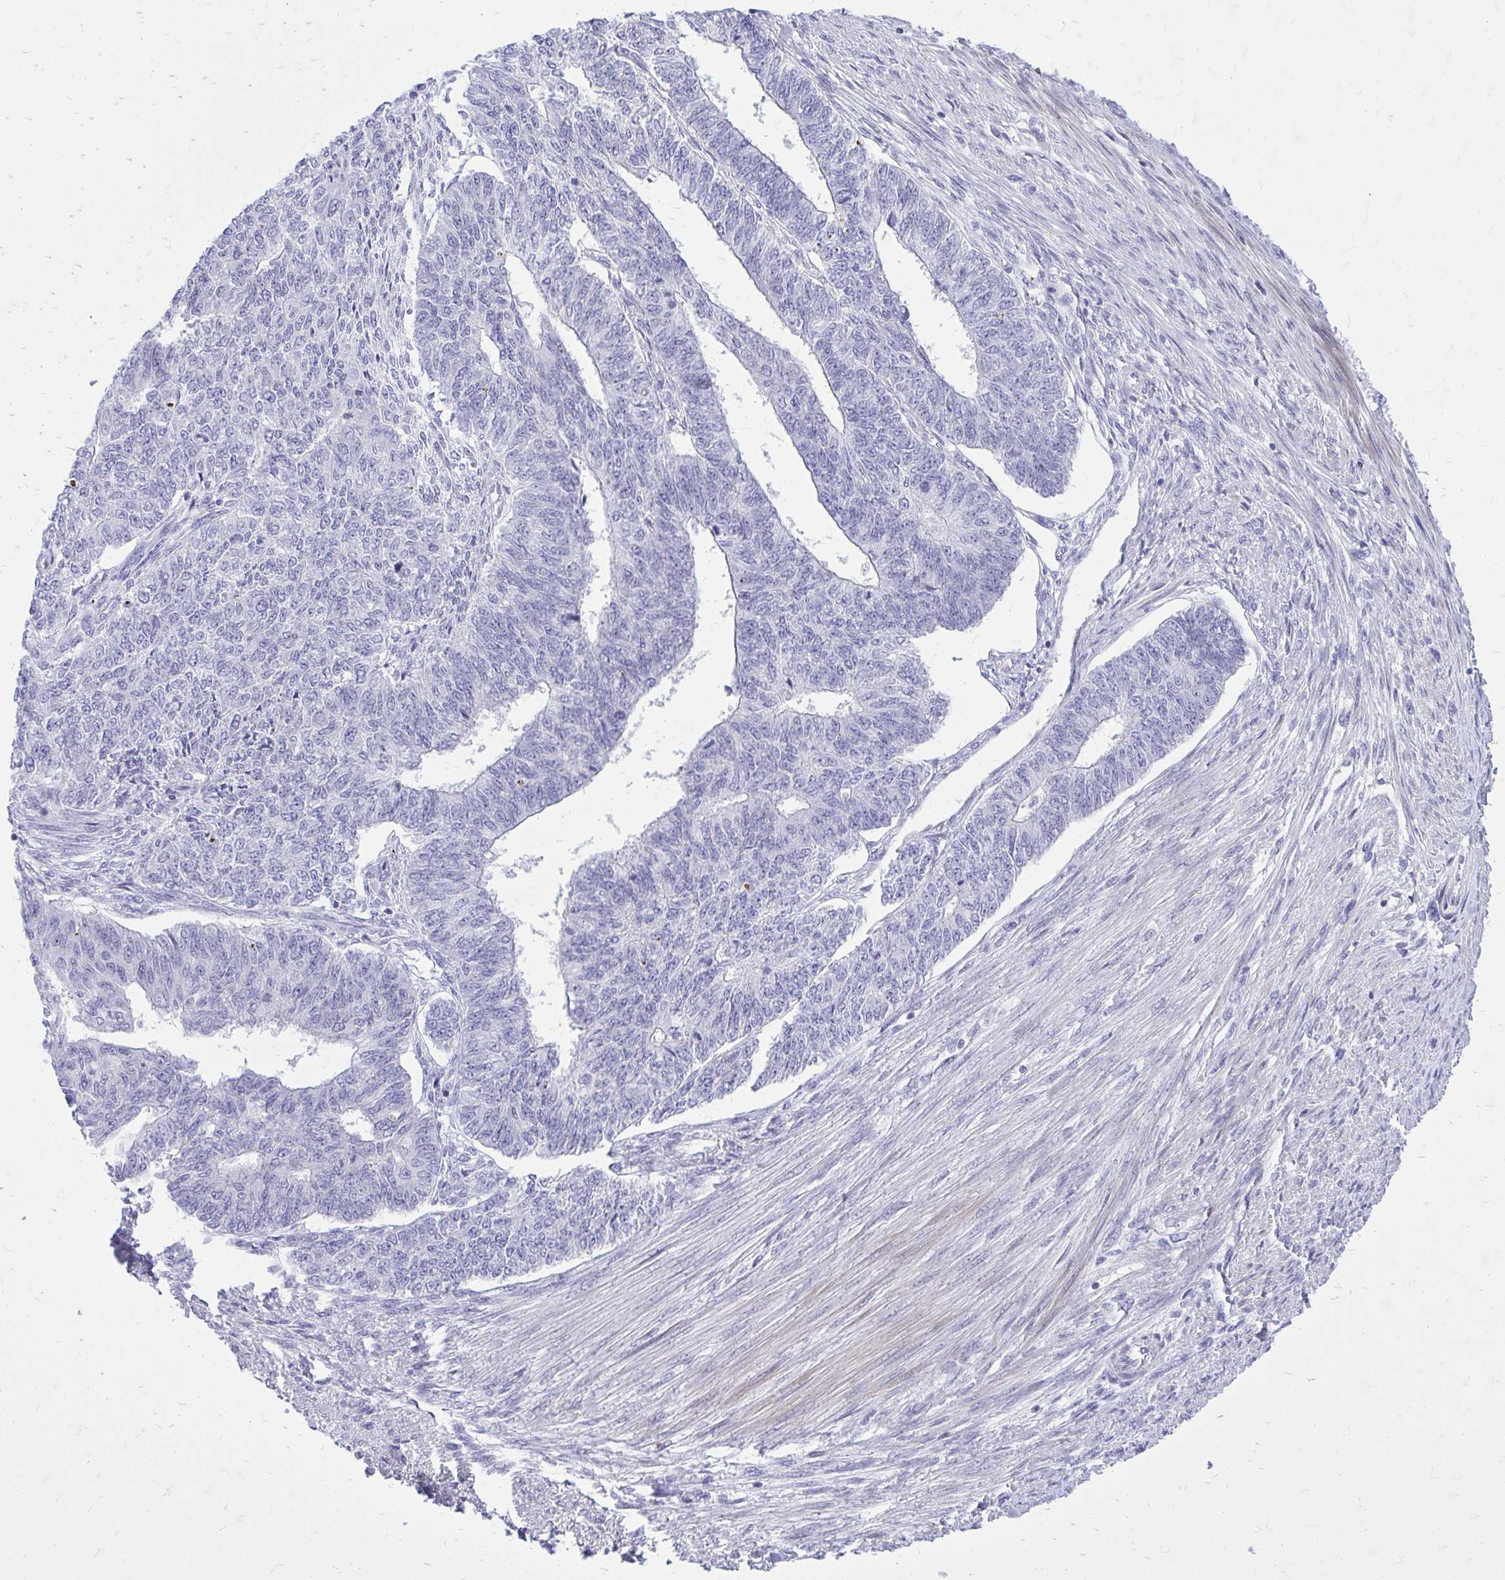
{"staining": {"intensity": "negative", "quantity": "none", "location": "none"}, "tissue": "endometrial cancer", "cell_type": "Tumor cells", "image_type": "cancer", "snomed": [{"axis": "morphology", "description": "Adenocarcinoma, NOS"}, {"axis": "topography", "description": "Endometrium"}], "caption": "Endometrial cancer stained for a protein using immunohistochemistry (IHC) demonstrates no staining tumor cells.", "gene": "GABRA1", "patient": {"sex": "female", "age": 32}}